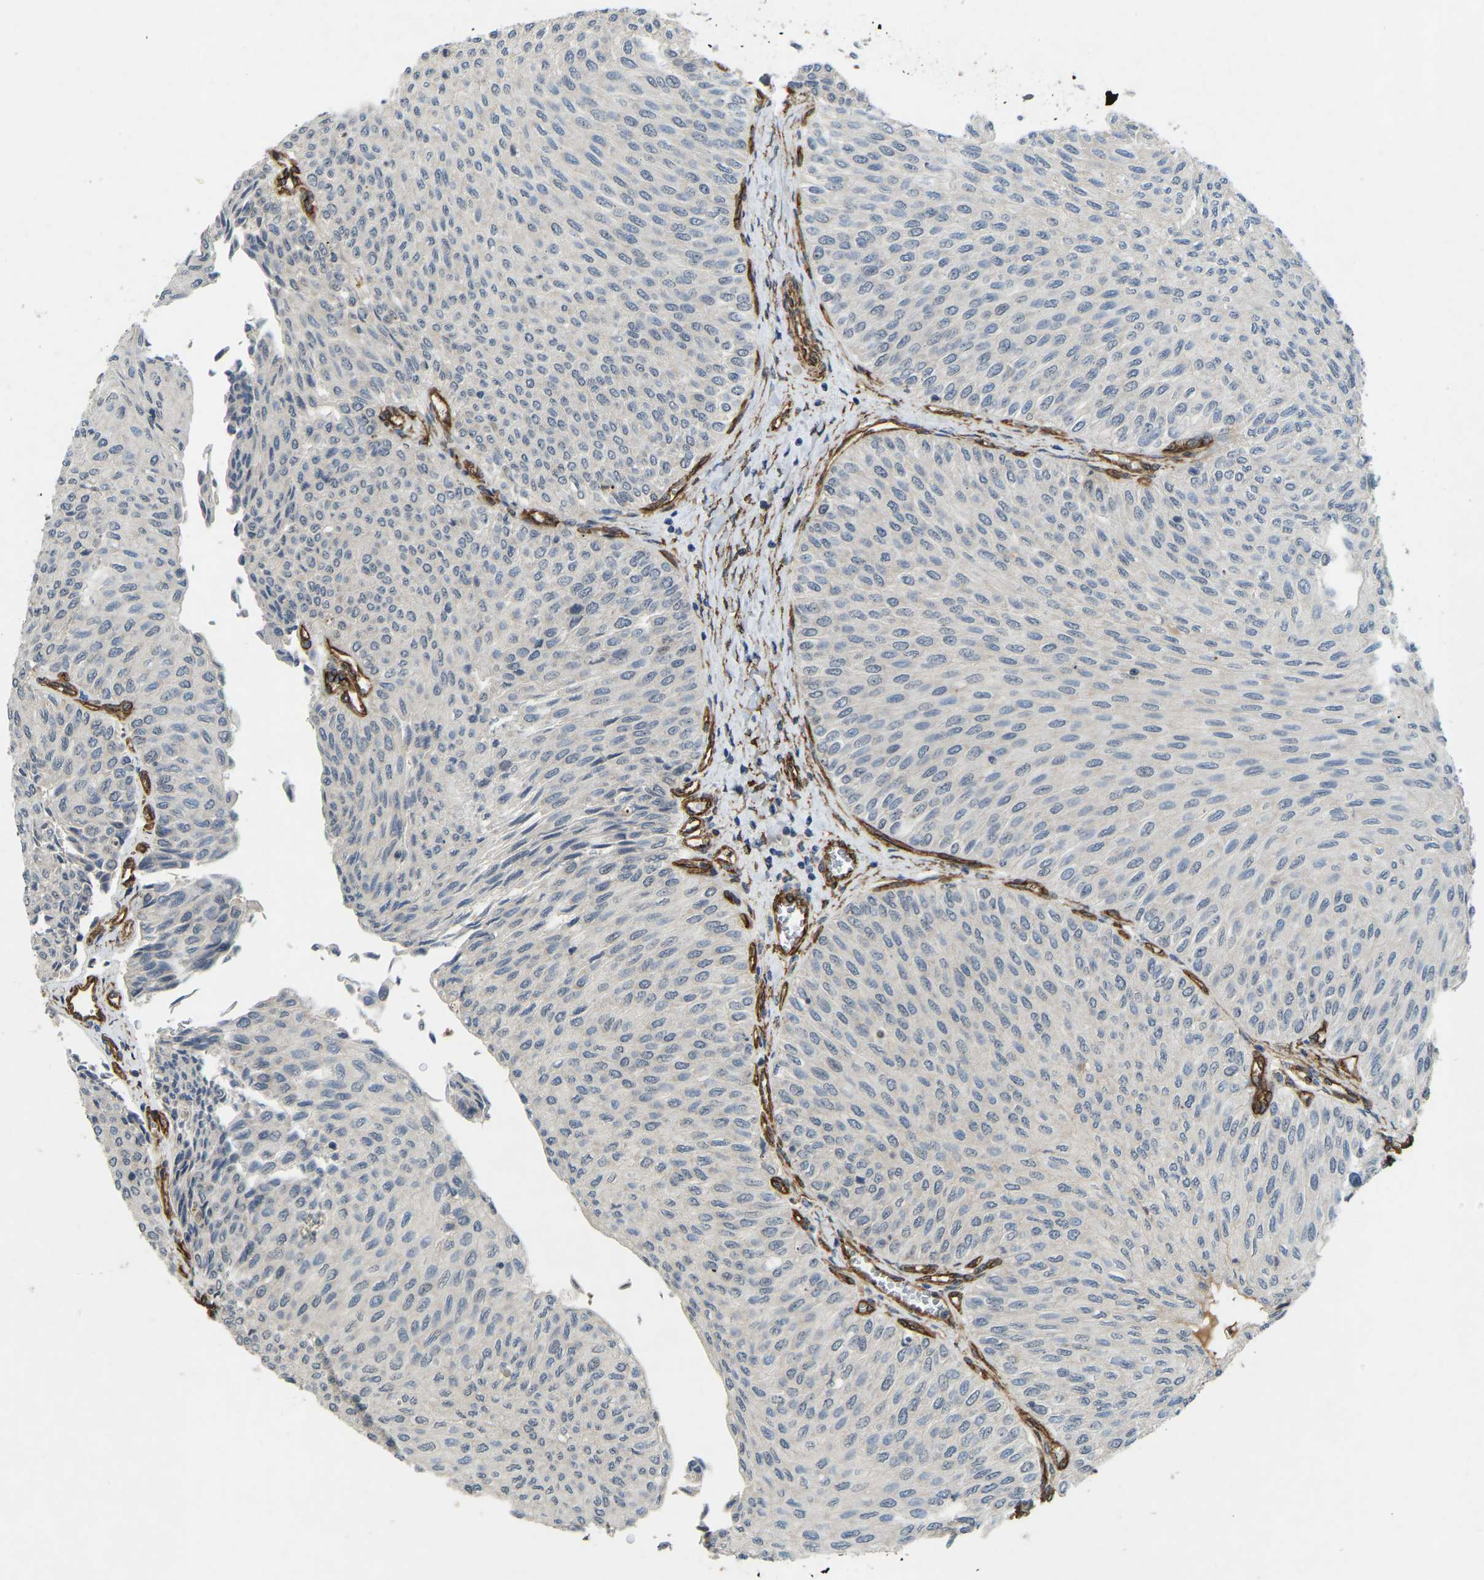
{"staining": {"intensity": "negative", "quantity": "none", "location": "none"}, "tissue": "urothelial cancer", "cell_type": "Tumor cells", "image_type": "cancer", "snomed": [{"axis": "morphology", "description": "Urothelial carcinoma, Low grade"}, {"axis": "topography", "description": "Urinary bladder"}], "caption": "Urothelial cancer was stained to show a protein in brown. There is no significant positivity in tumor cells.", "gene": "NMB", "patient": {"sex": "male", "age": 78}}